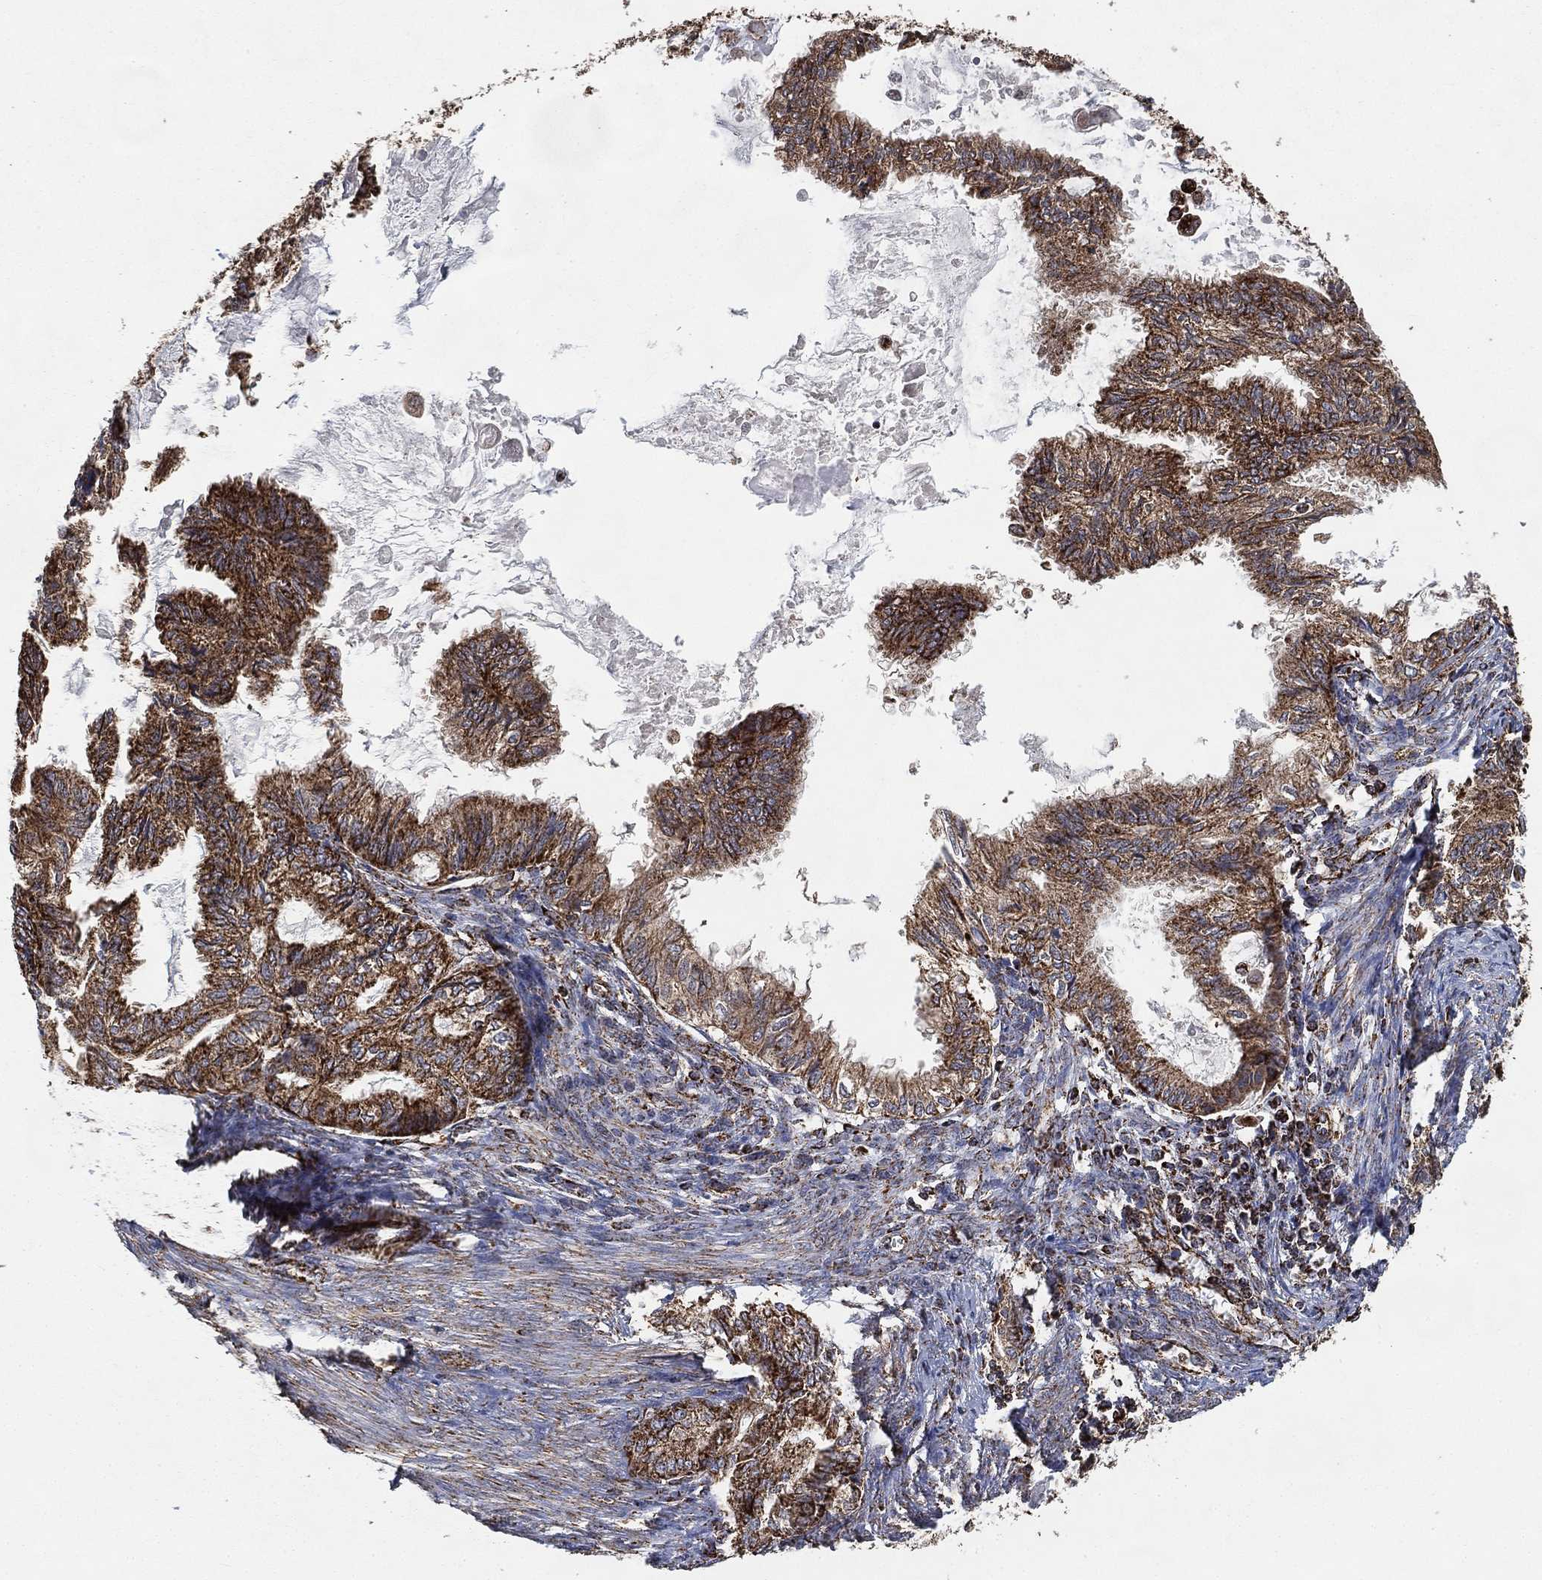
{"staining": {"intensity": "strong", "quantity": ">75%", "location": "cytoplasmic/membranous"}, "tissue": "endometrial cancer", "cell_type": "Tumor cells", "image_type": "cancer", "snomed": [{"axis": "morphology", "description": "Adenocarcinoma, NOS"}, {"axis": "topography", "description": "Endometrium"}], "caption": "The histopathology image shows a brown stain indicating the presence of a protein in the cytoplasmic/membranous of tumor cells in endometrial cancer (adenocarcinoma).", "gene": "SLC38A7", "patient": {"sex": "female", "age": 86}}